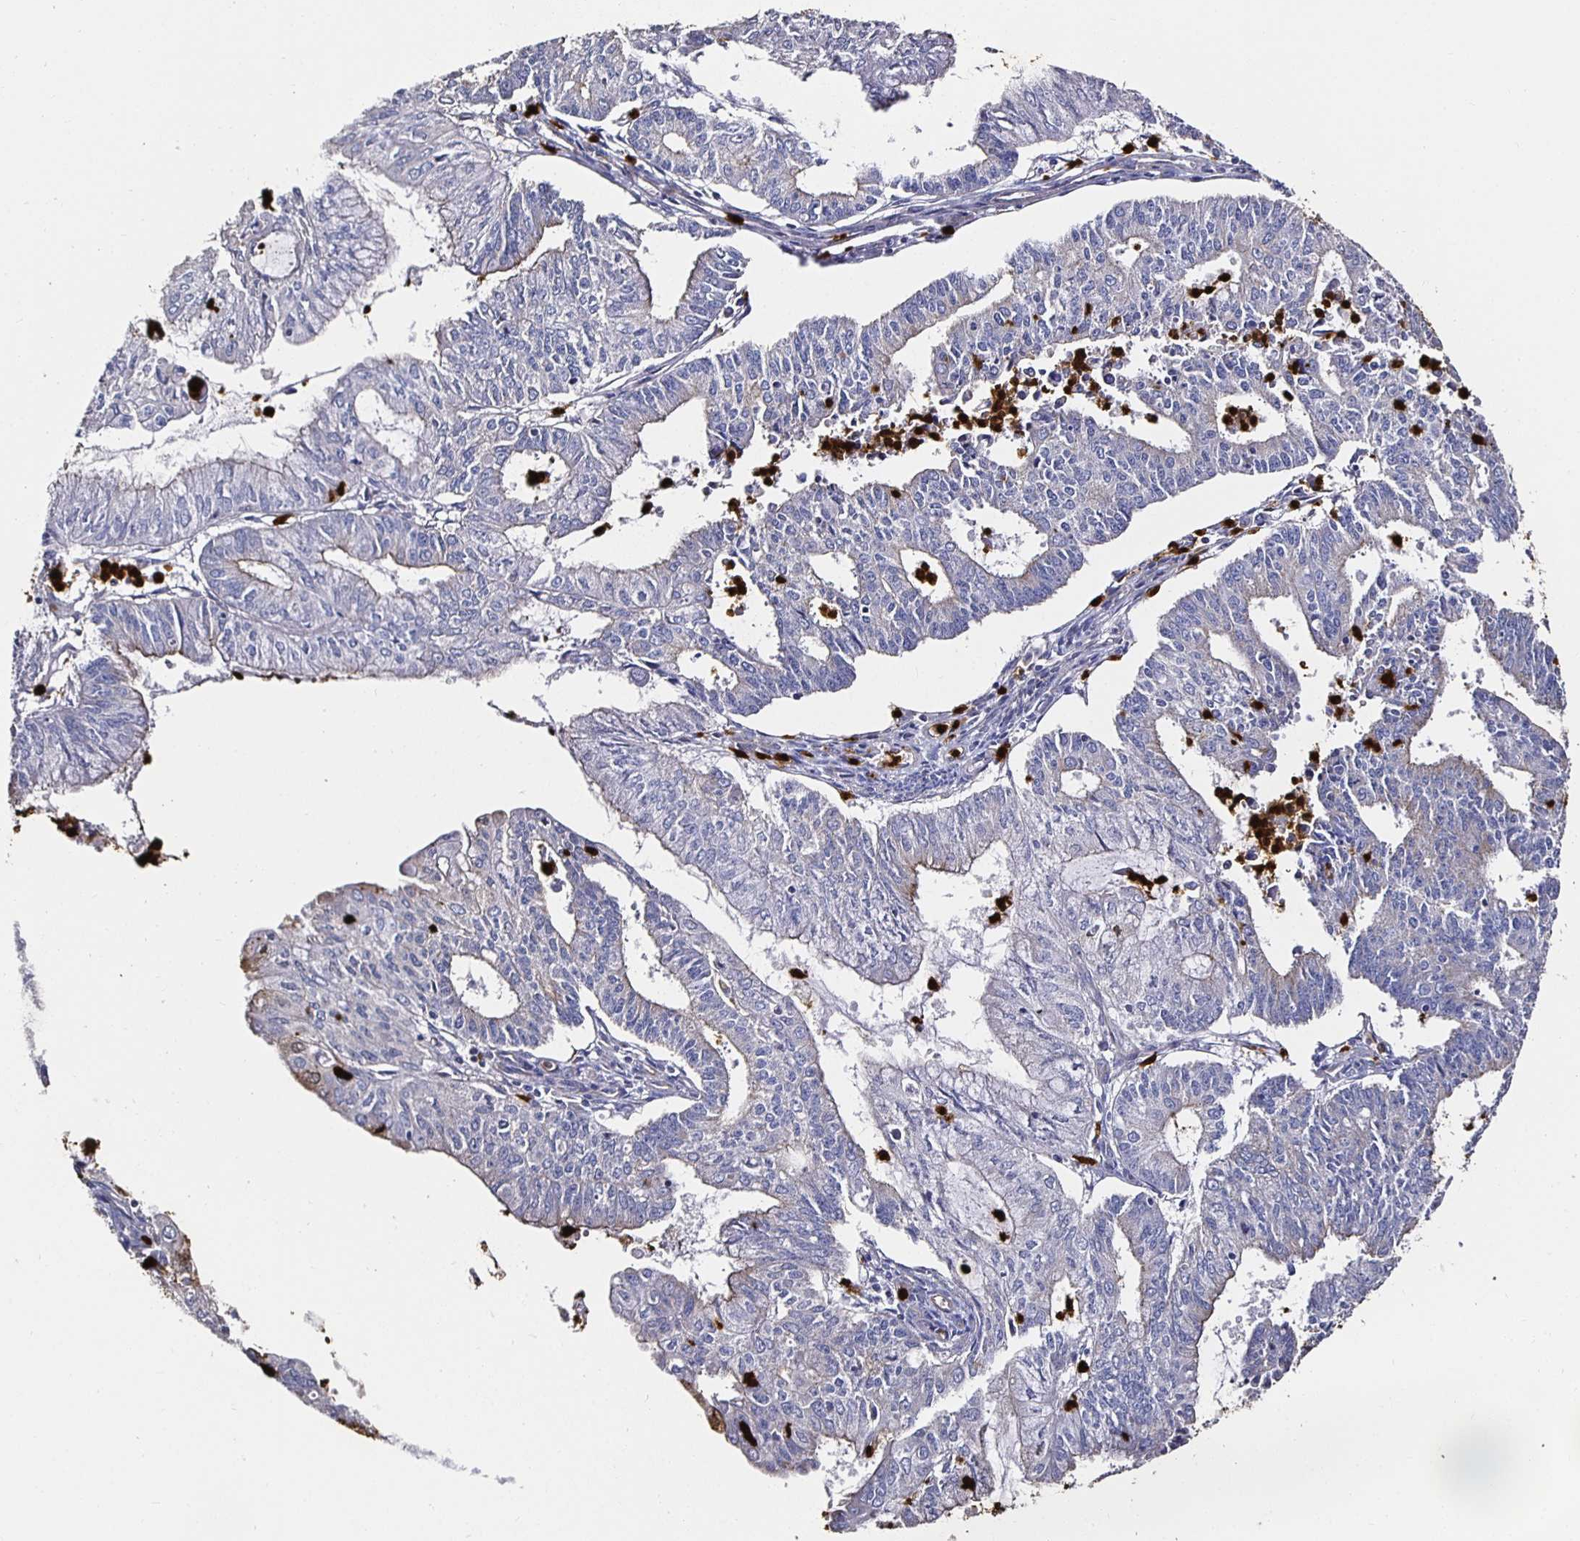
{"staining": {"intensity": "negative", "quantity": "none", "location": "none"}, "tissue": "endometrial cancer", "cell_type": "Tumor cells", "image_type": "cancer", "snomed": [{"axis": "morphology", "description": "Adenocarcinoma, NOS"}, {"axis": "topography", "description": "Endometrium"}], "caption": "This is an IHC histopathology image of endometrial adenocarcinoma. There is no positivity in tumor cells.", "gene": "TLR4", "patient": {"sex": "female", "age": 61}}